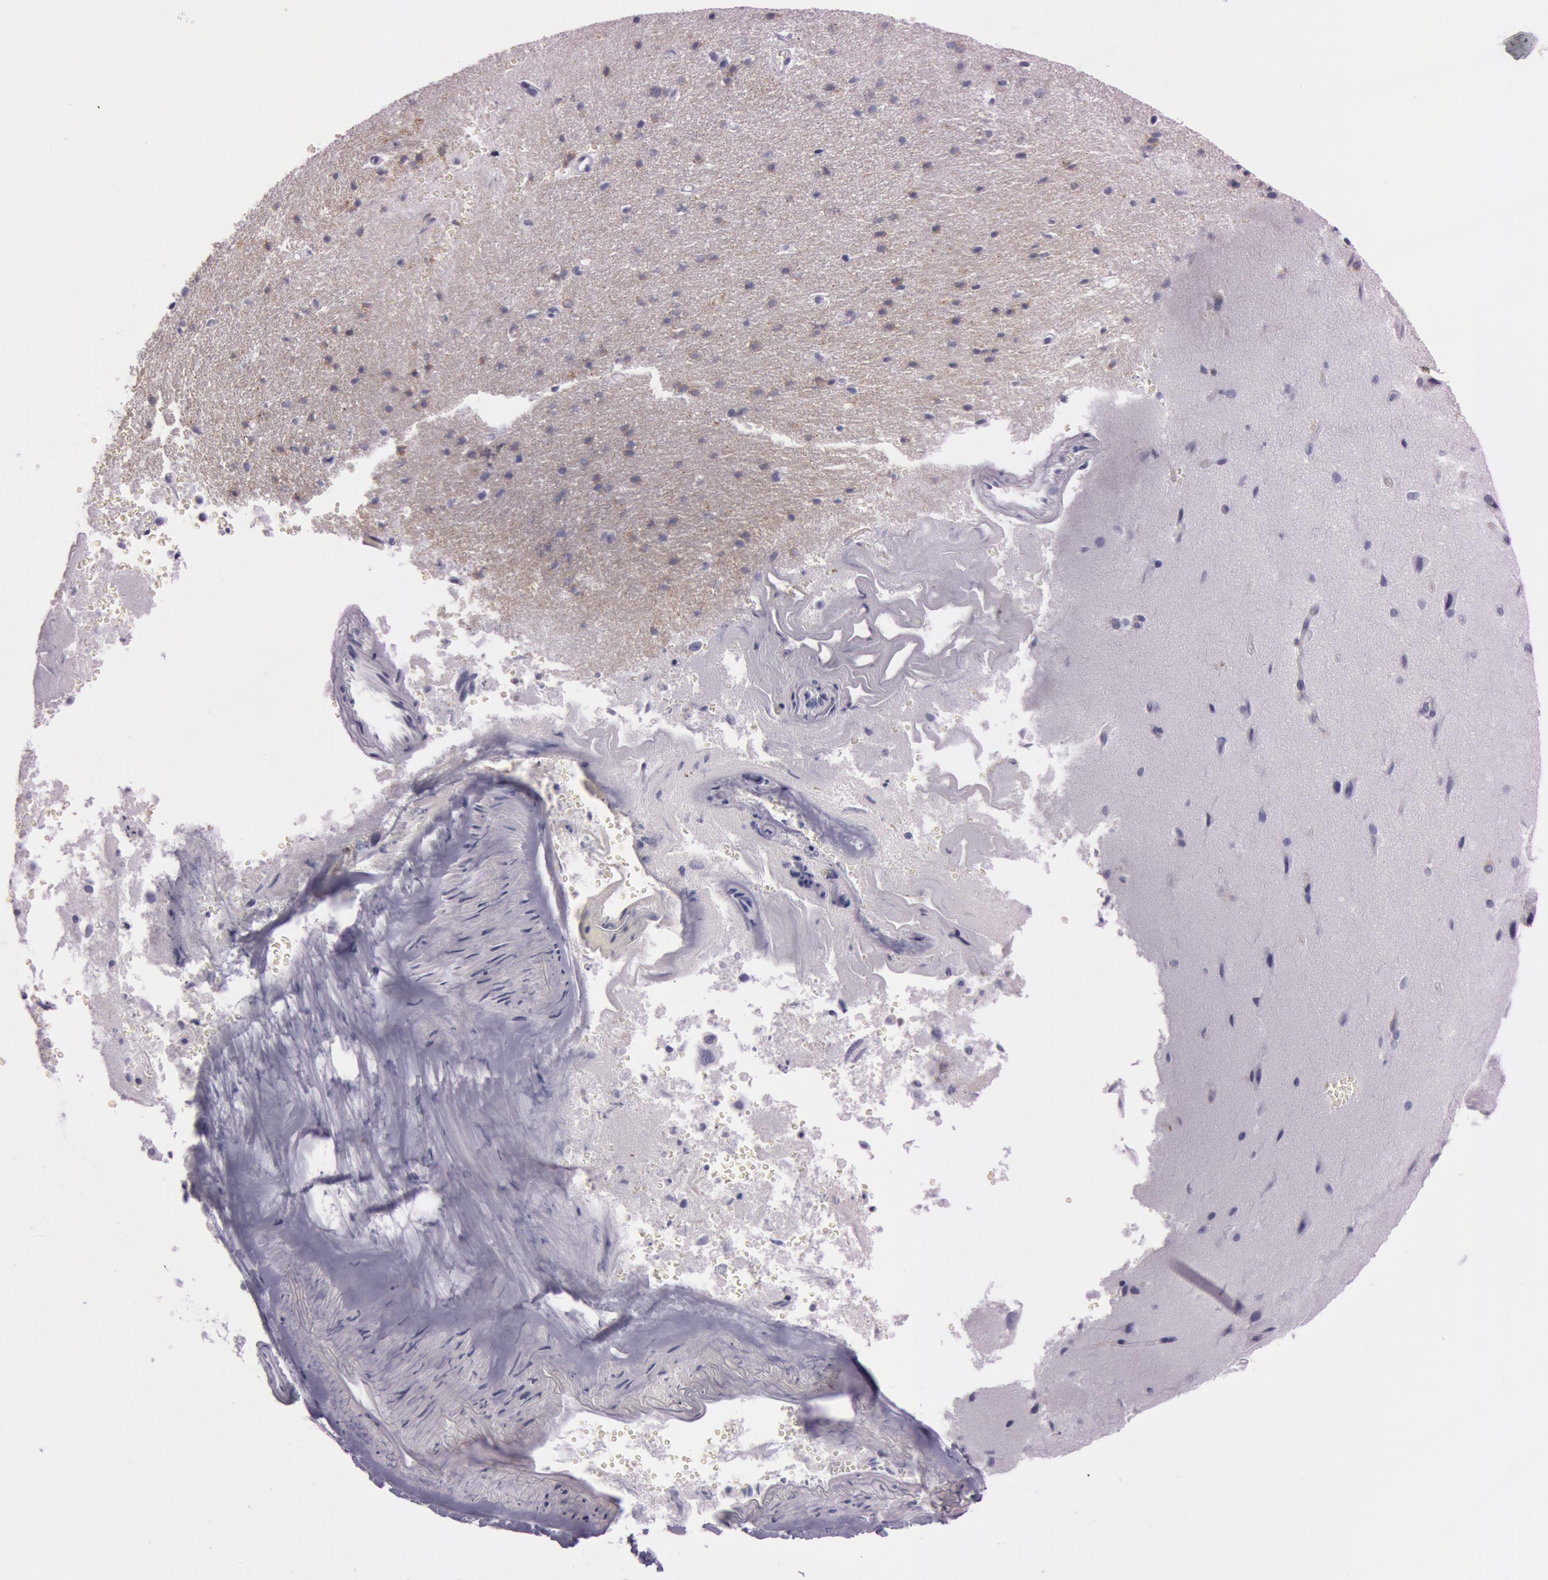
{"staining": {"intensity": "negative", "quantity": "none", "location": "none"}, "tissue": "cerebral cortex", "cell_type": "Endothelial cells", "image_type": "normal", "snomed": [{"axis": "morphology", "description": "Normal tissue, NOS"}, {"axis": "topography", "description": "Cerebral cortex"}], "caption": "DAB immunohistochemical staining of unremarkable cerebral cortex demonstrates no significant expression in endothelial cells. (Immunohistochemistry, brightfield microscopy, high magnification).", "gene": "FOLH1", "patient": {"sex": "female", "age": 45}}